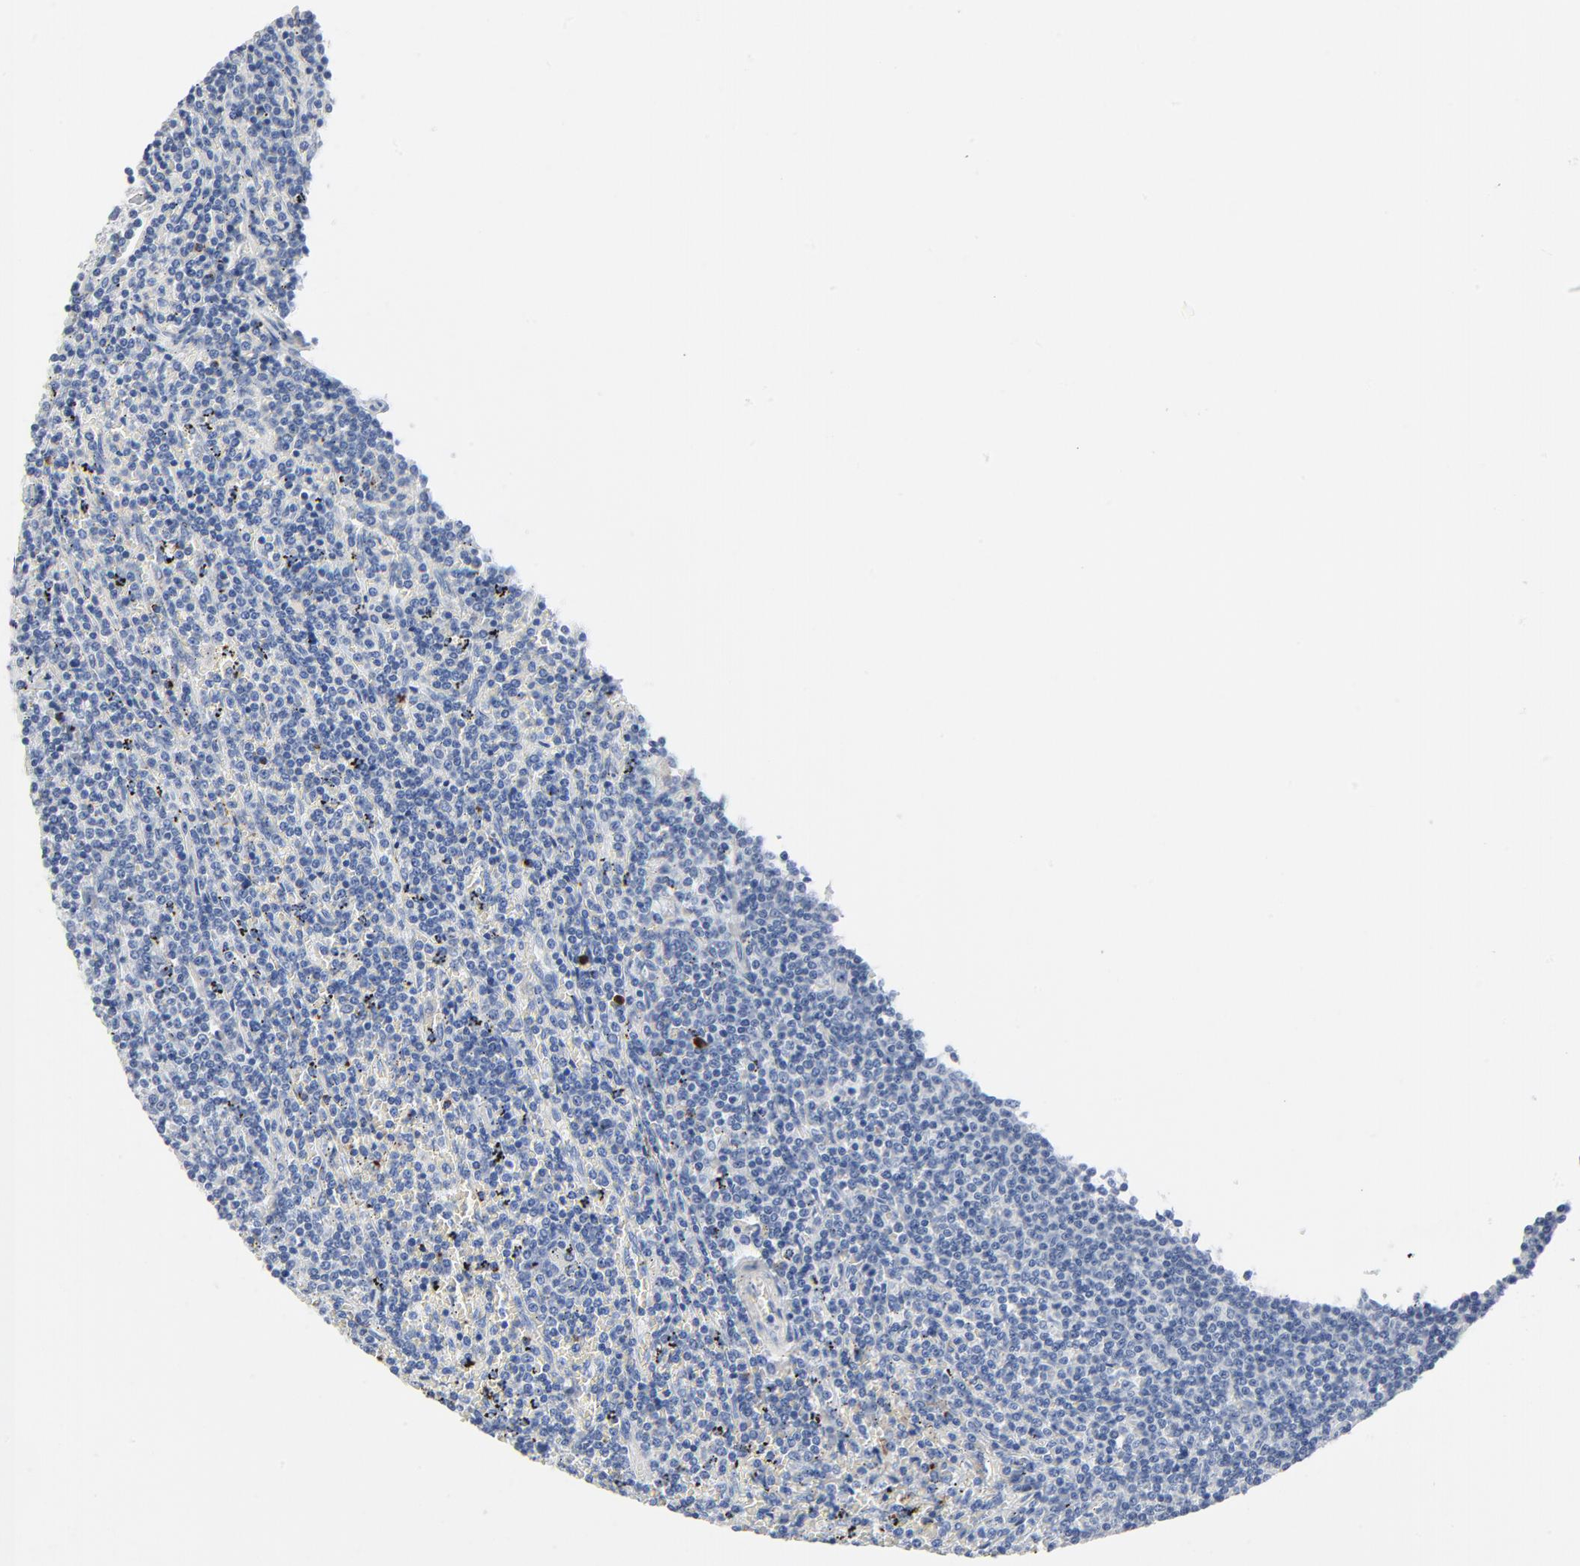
{"staining": {"intensity": "negative", "quantity": "none", "location": "none"}, "tissue": "lymphoma", "cell_type": "Tumor cells", "image_type": "cancer", "snomed": [{"axis": "morphology", "description": "Malignant lymphoma, non-Hodgkin's type, Low grade"}, {"axis": "topography", "description": "Spleen"}], "caption": "Histopathology image shows no protein expression in tumor cells of malignant lymphoma, non-Hodgkin's type (low-grade) tissue.", "gene": "GZMB", "patient": {"sex": "female", "age": 50}}